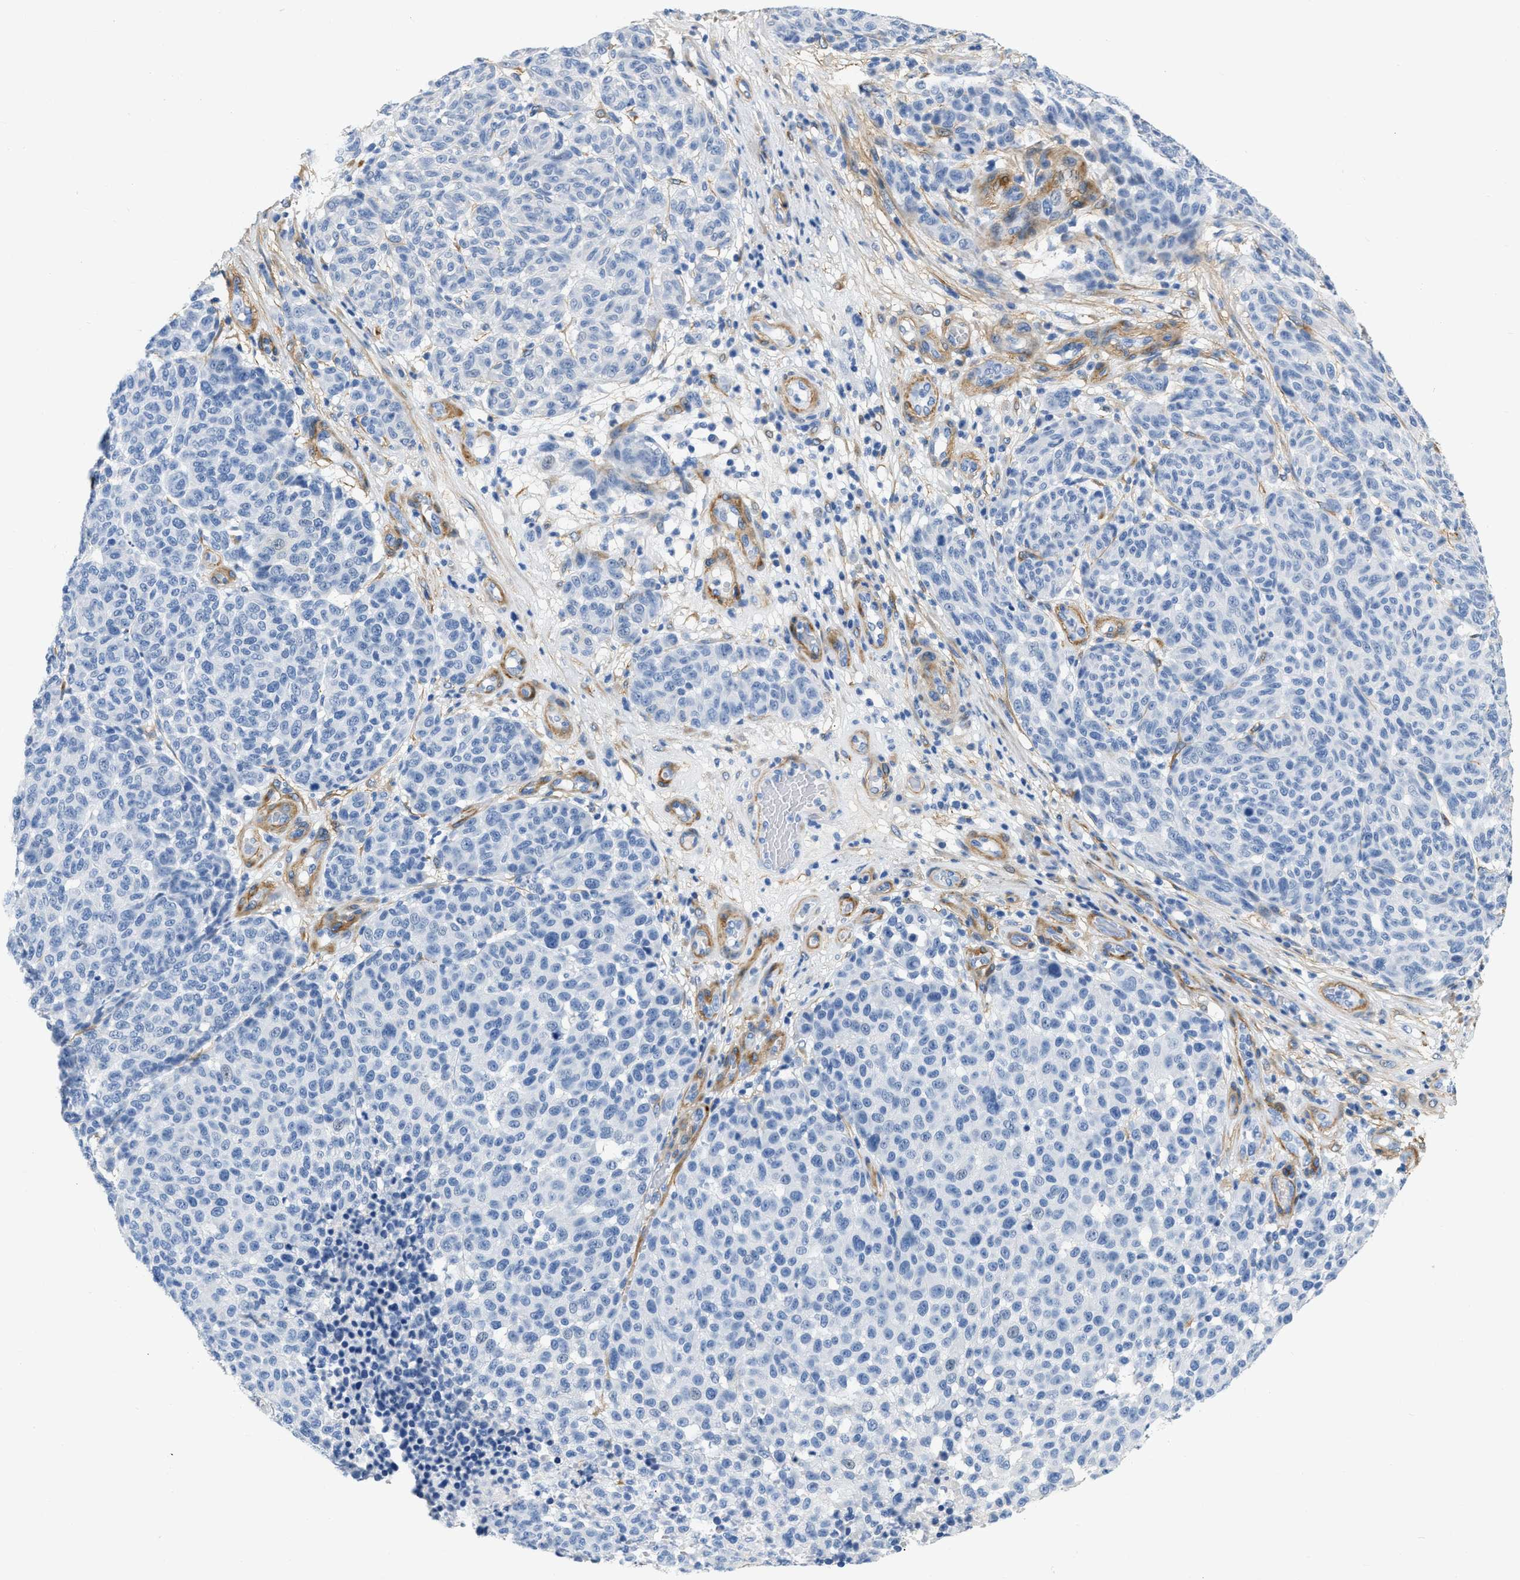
{"staining": {"intensity": "negative", "quantity": "none", "location": "none"}, "tissue": "melanoma", "cell_type": "Tumor cells", "image_type": "cancer", "snomed": [{"axis": "morphology", "description": "Malignant melanoma, NOS"}, {"axis": "topography", "description": "Skin"}], "caption": "Immunohistochemistry photomicrograph of human malignant melanoma stained for a protein (brown), which displays no positivity in tumor cells.", "gene": "PDGFRB", "patient": {"sex": "male", "age": 59}}